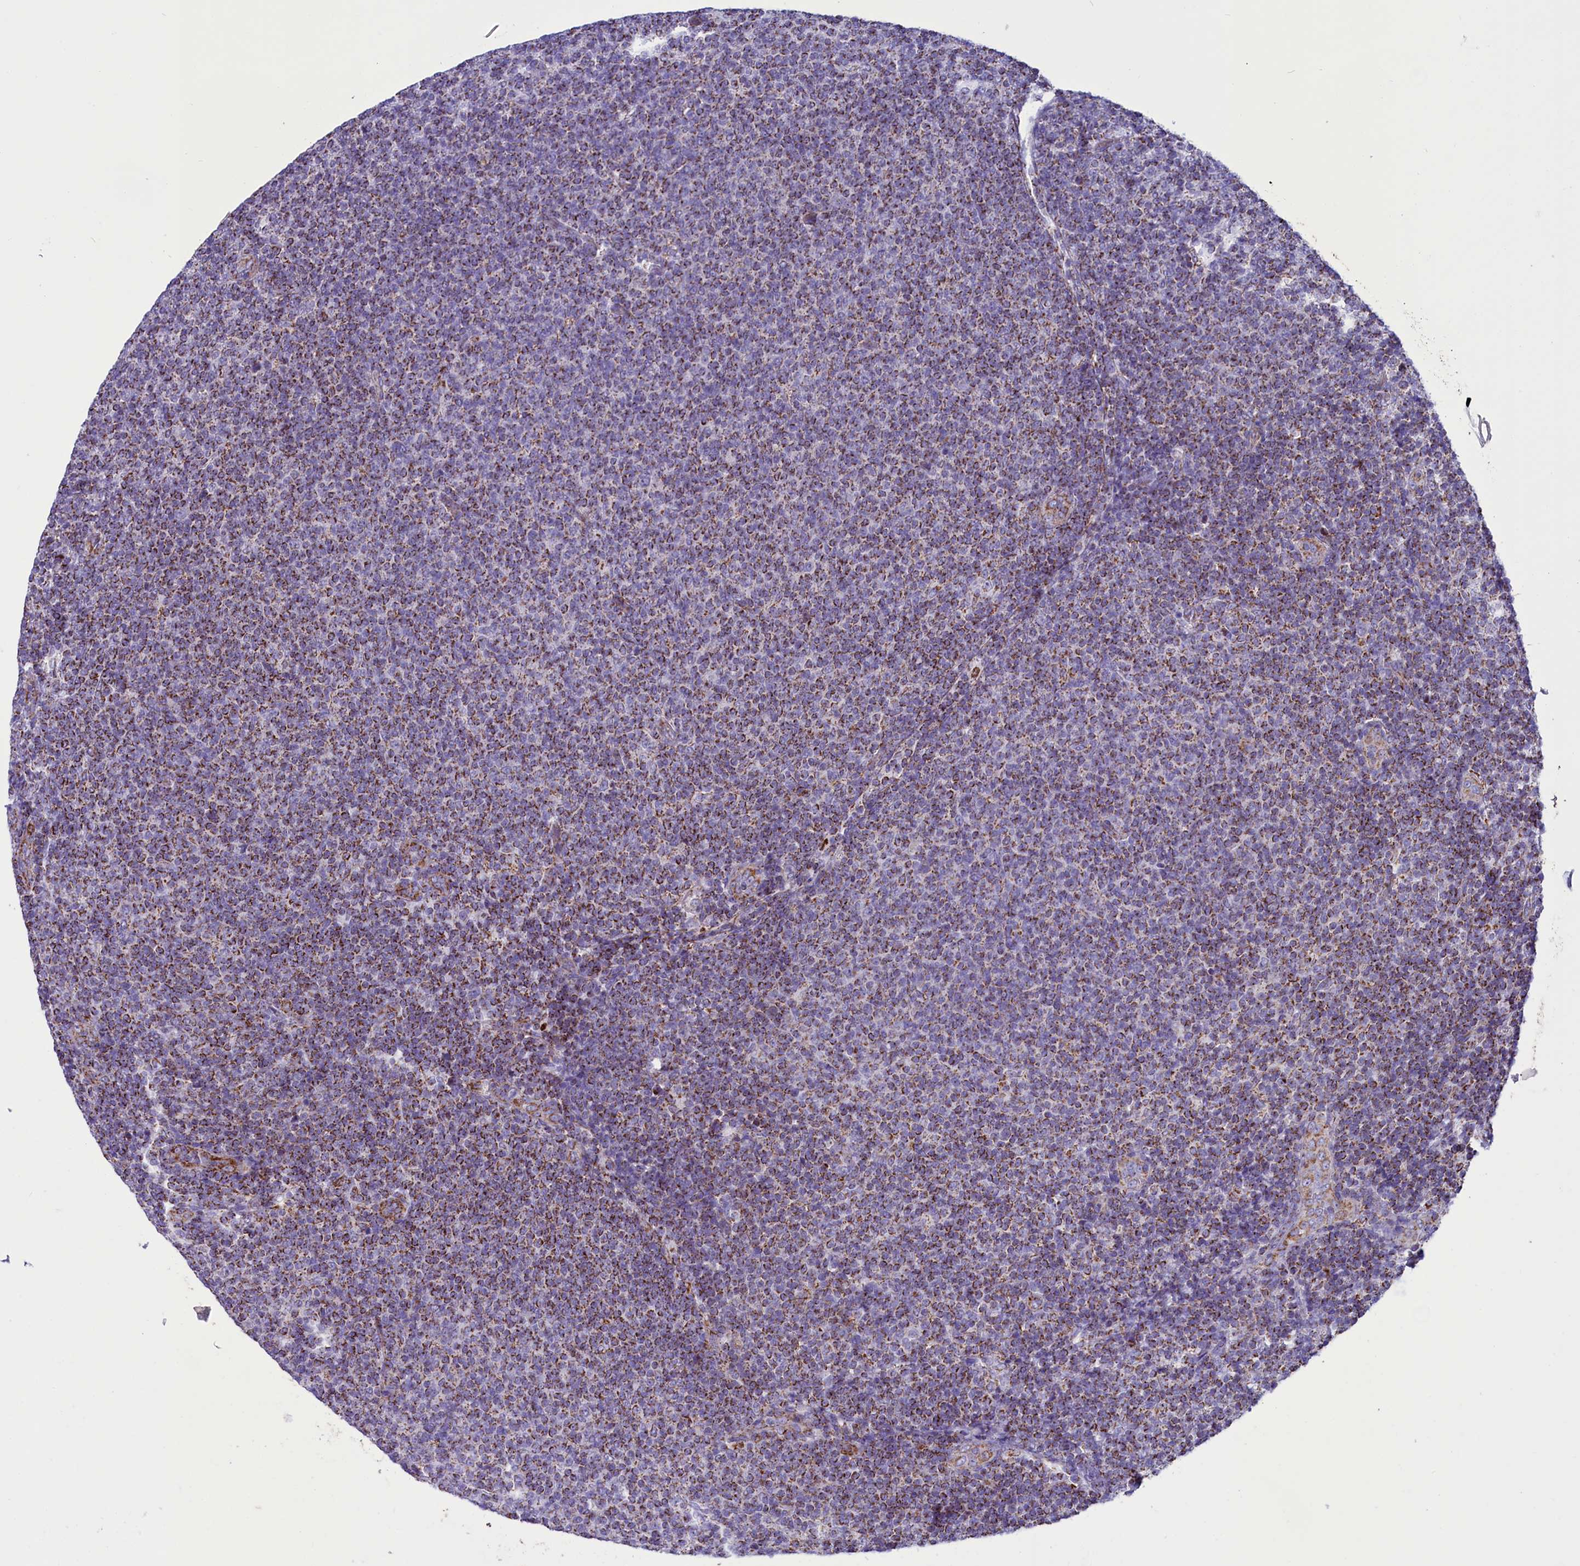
{"staining": {"intensity": "moderate", "quantity": ">75%", "location": "cytoplasmic/membranous"}, "tissue": "lymphoma", "cell_type": "Tumor cells", "image_type": "cancer", "snomed": [{"axis": "morphology", "description": "Malignant lymphoma, non-Hodgkin's type, Low grade"}, {"axis": "topography", "description": "Lymph node"}], "caption": "Immunohistochemistry staining of lymphoma, which shows medium levels of moderate cytoplasmic/membranous positivity in about >75% of tumor cells indicating moderate cytoplasmic/membranous protein staining. The staining was performed using DAB (brown) for protein detection and nuclei were counterstained in hematoxylin (blue).", "gene": "ICA1L", "patient": {"sex": "male", "age": 66}}